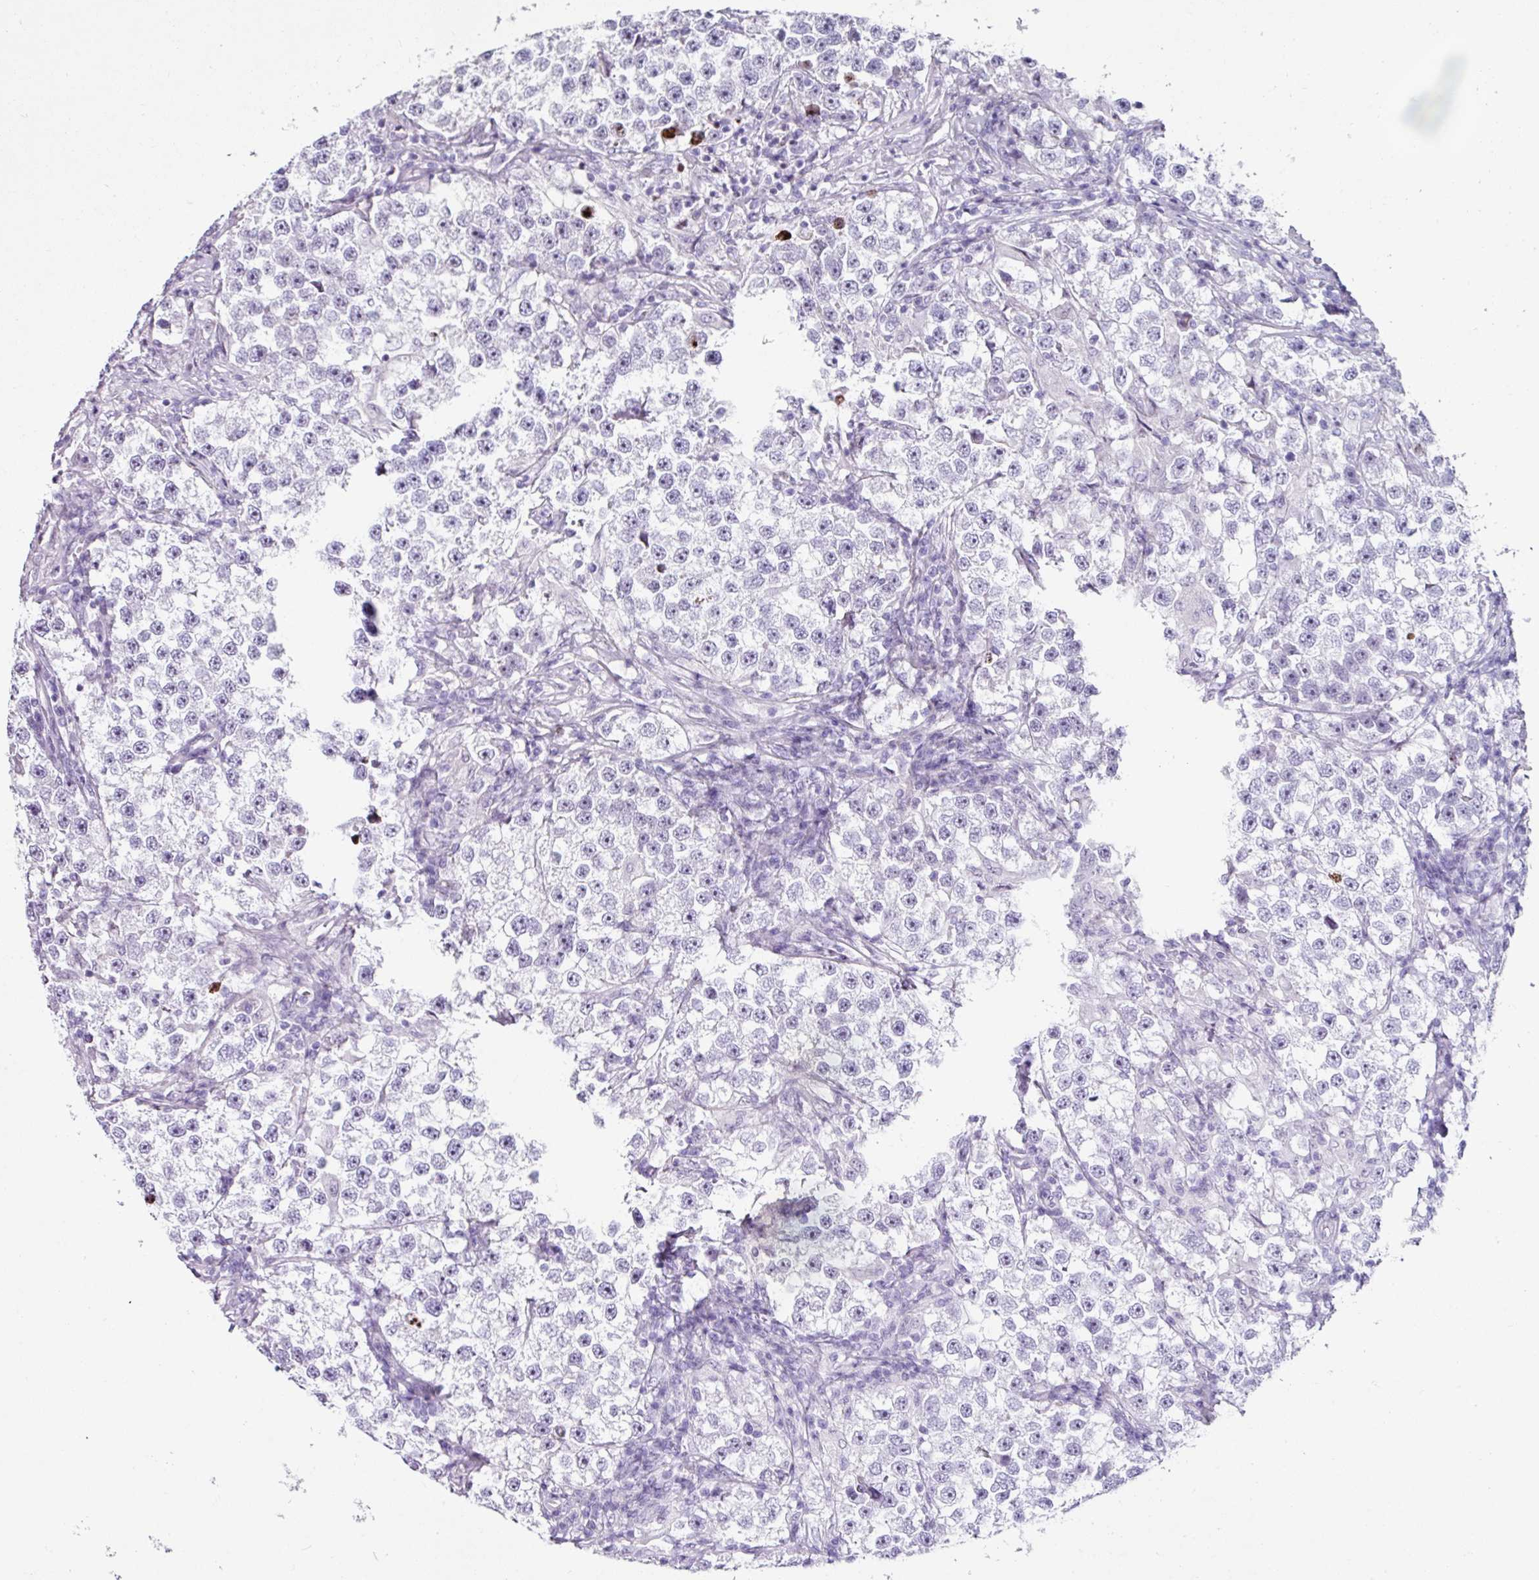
{"staining": {"intensity": "negative", "quantity": "none", "location": "none"}, "tissue": "testis cancer", "cell_type": "Tumor cells", "image_type": "cancer", "snomed": [{"axis": "morphology", "description": "Seminoma, NOS"}, {"axis": "topography", "description": "Testis"}], "caption": "This is a image of IHC staining of seminoma (testis), which shows no staining in tumor cells. (DAB (3,3'-diaminobenzidine) immunohistochemistry, high magnification).", "gene": "TRA2A", "patient": {"sex": "male", "age": 46}}